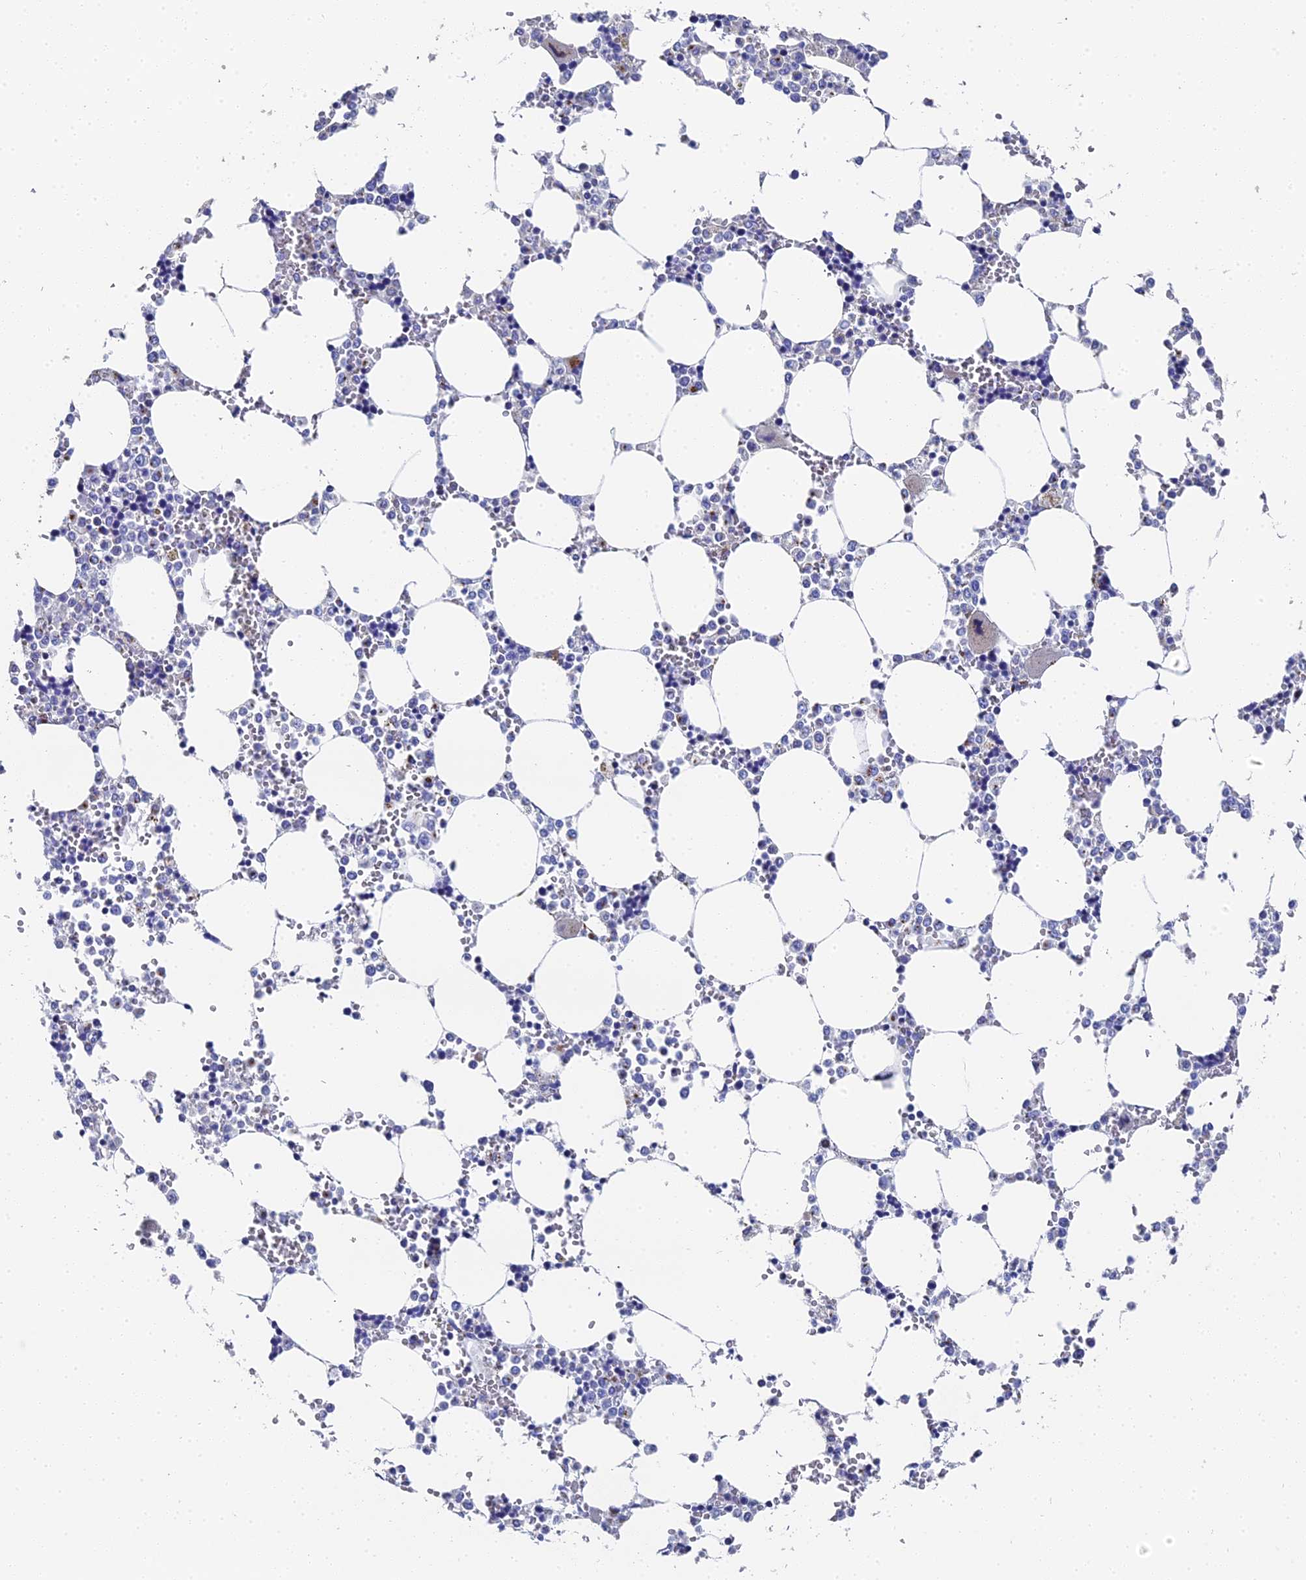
{"staining": {"intensity": "negative", "quantity": "none", "location": "none"}, "tissue": "bone marrow", "cell_type": "Hematopoietic cells", "image_type": "normal", "snomed": [{"axis": "morphology", "description": "Normal tissue, NOS"}, {"axis": "topography", "description": "Bone marrow"}], "caption": "DAB (3,3'-diaminobenzidine) immunohistochemical staining of benign bone marrow demonstrates no significant staining in hematopoietic cells. (Stains: DAB immunohistochemistry (IHC) with hematoxylin counter stain, Microscopy: brightfield microscopy at high magnification).", "gene": "ENSG00000268674", "patient": {"sex": "male", "age": 64}}